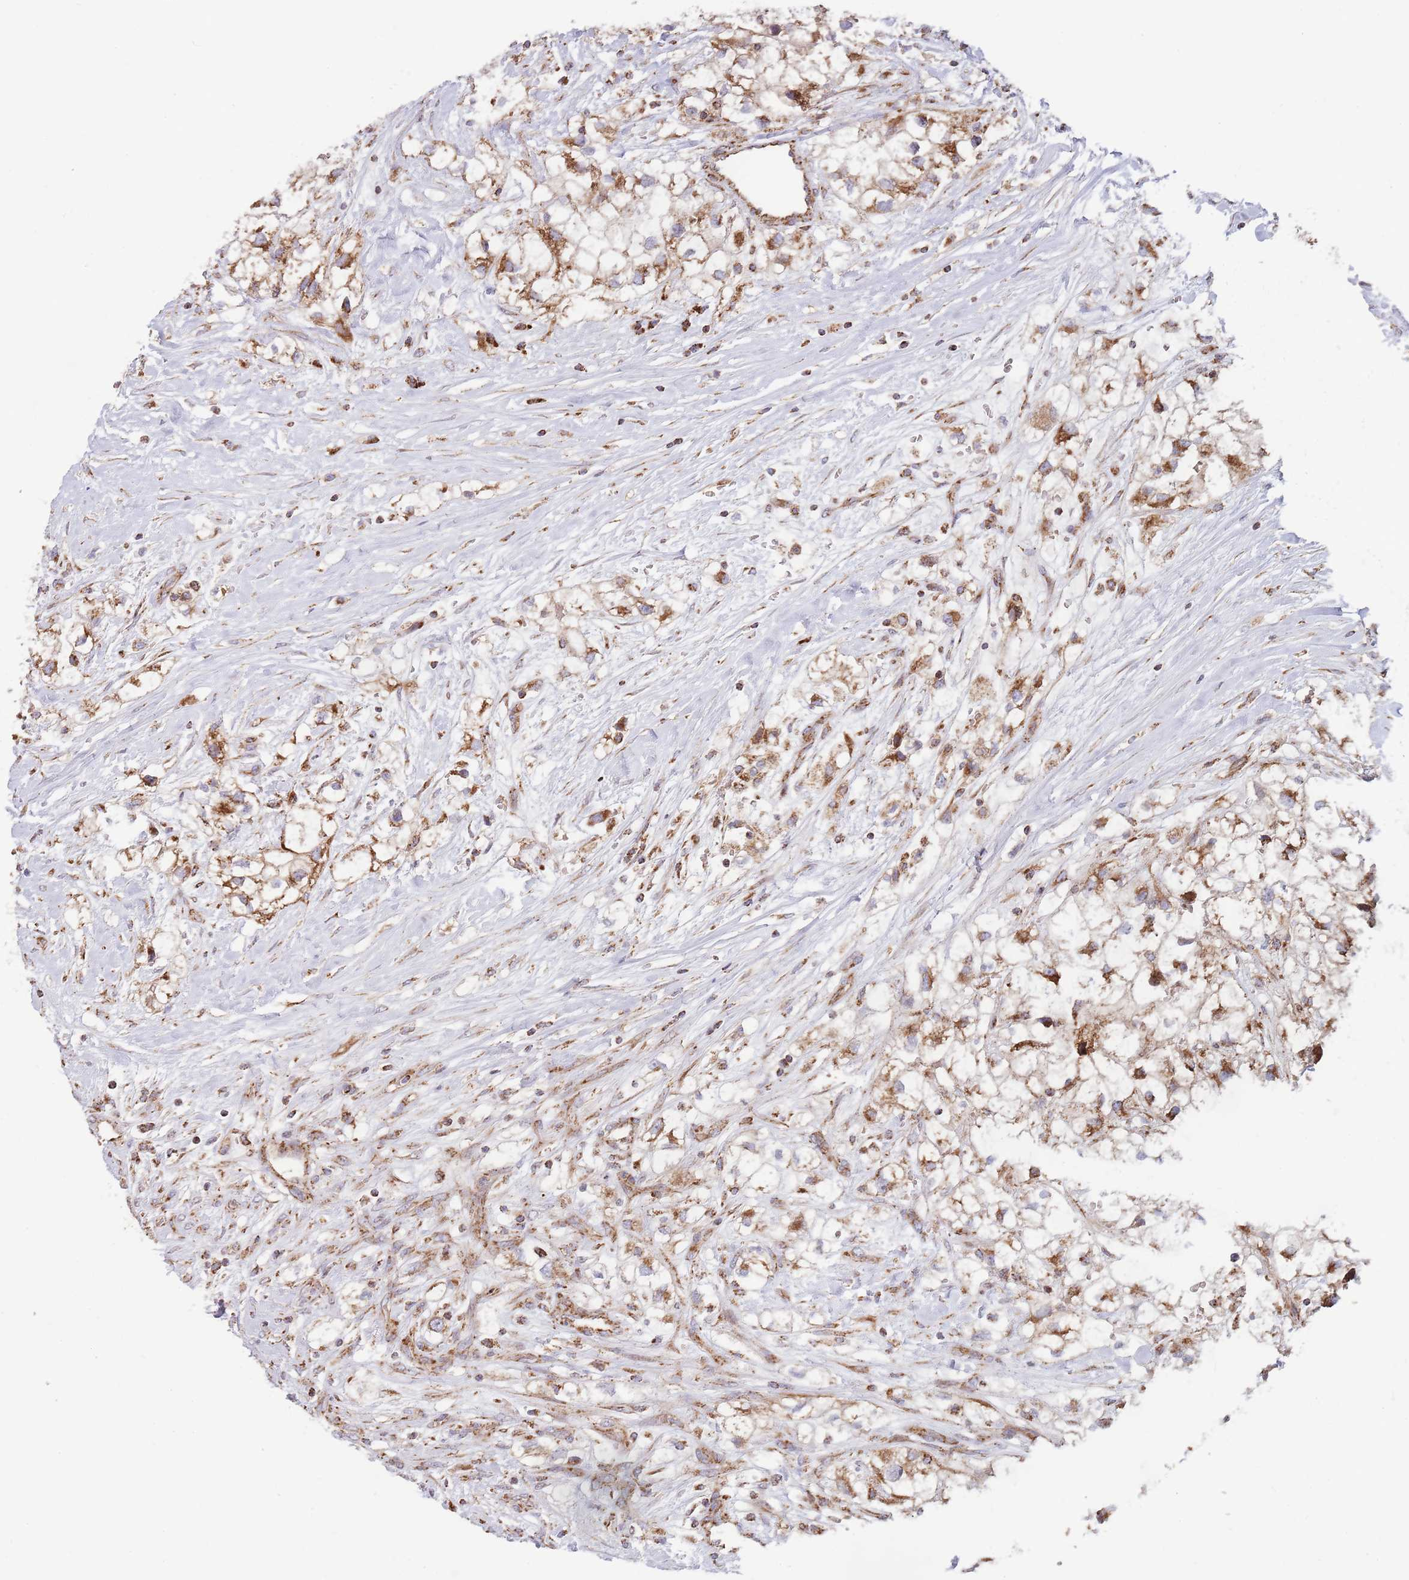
{"staining": {"intensity": "strong", "quantity": ">75%", "location": "cytoplasmic/membranous"}, "tissue": "renal cancer", "cell_type": "Tumor cells", "image_type": "cancer", "snomed": [{"axis": "morphology", "description": "Adenocarcinoma, NOS"}, {"axis": "topography", "description": "Kidney"}], "caption": "Immunohistochemistry of renal cancer (adenocarcinoma) exhibits high levels of strong cytoplasmic/membranous positivity in about >75% of tumor cells.", "gene": "ATP5PD", "patient": {"sex": "male", "age": 59}}